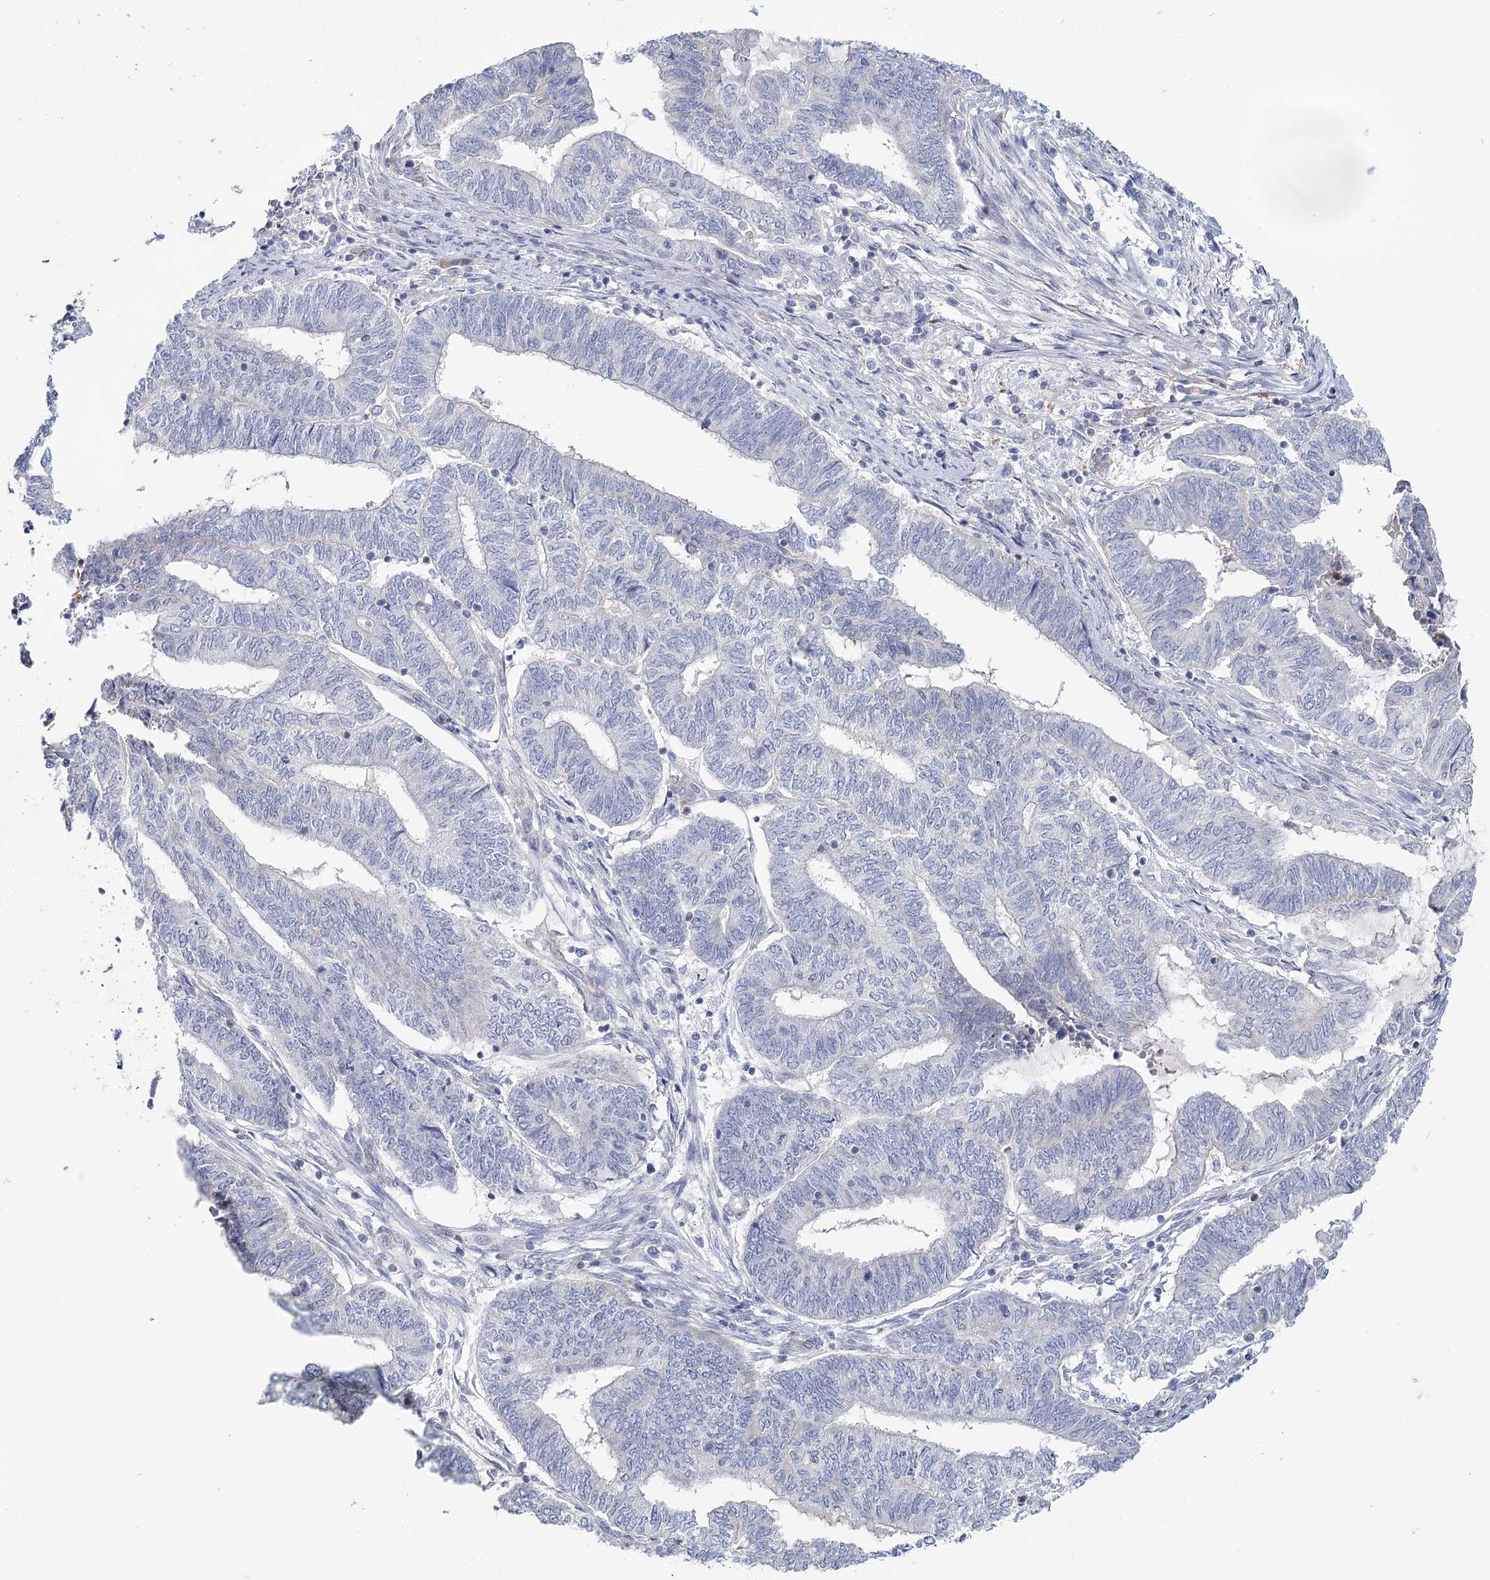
{"staining": {"intensity": "negative", "quantity": "none", "location": "none"}, "tissue": "endometrial cancer", "cell_type": "Tumor cells", "image_type": "cancer", "snomed": [{"axis": "morphology", "description": "Adenocarcinoma, NOS"}, {"axis": "topography", "description": "Uterus"}, {"axis": "topography", "description": "Endometrium"}], "caption": "Image shows no significant protein expression in tumor cells of endometrial cancer (adenocarcinoma). (DAB immunohistochemistry with hematoxylin counter stain).", "gene": "ARHGAP44", "patient": {"sex": "female", "age": 70}}